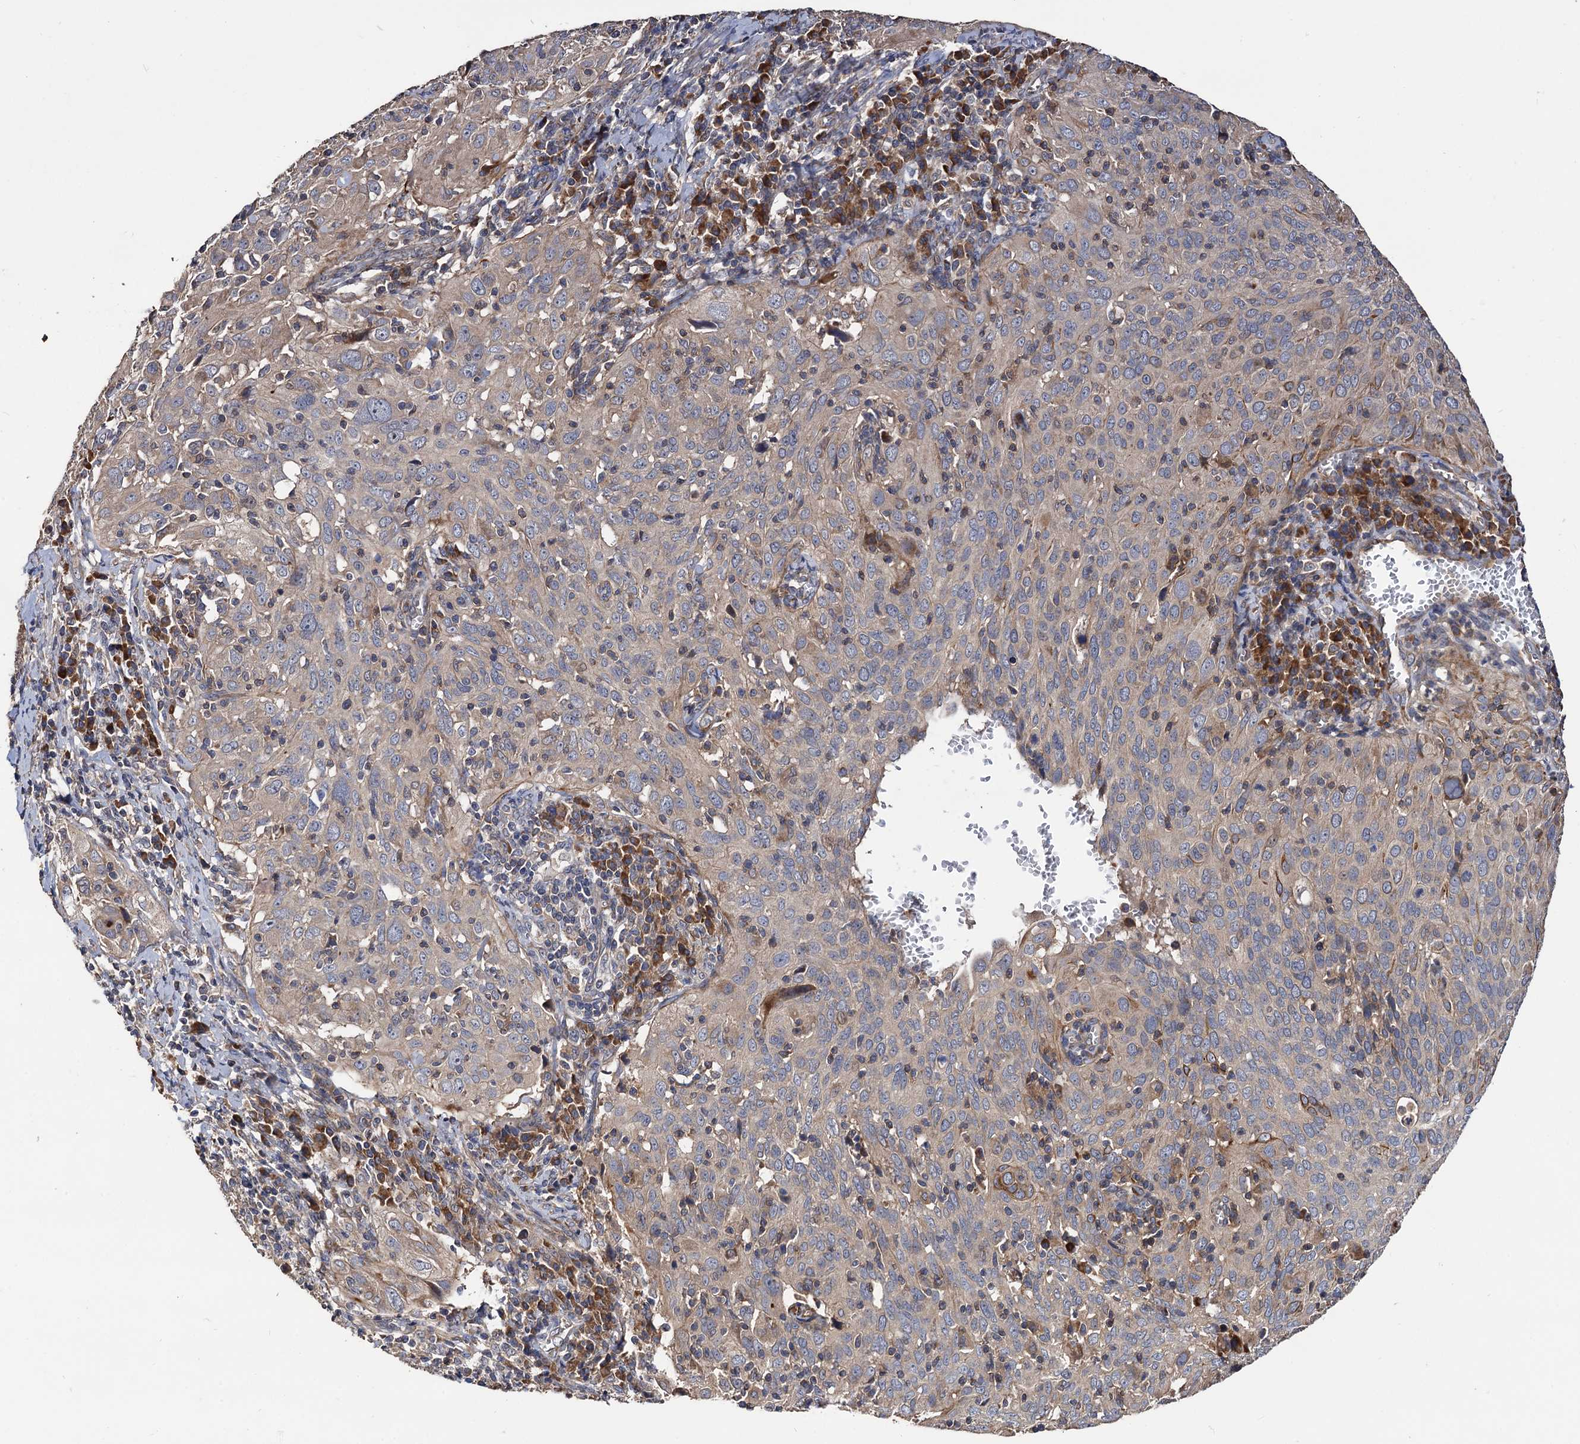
{"staining": {"intensity": "weak", "quantity": ">75%", "location": "cytoplasmic/membranous"}, "tissue": "cervical cancer", "cell_type": "Tumor cells", "image_type": "cancer", "snomed": [{"axis": "morphology", "description": "Squamous cell carcinoma, NOS"}, {"axis": "topography", "description": "Cervix"}], "caption": "DAB immunohistochemical staining of cervical cancer (squamous cell carcinoma) shows weak cytoplasmic/membranous protein expression in about >75% of tumor cells.", "gene": "RASSF1", "patient": {"sex": "female", "age": 31}}